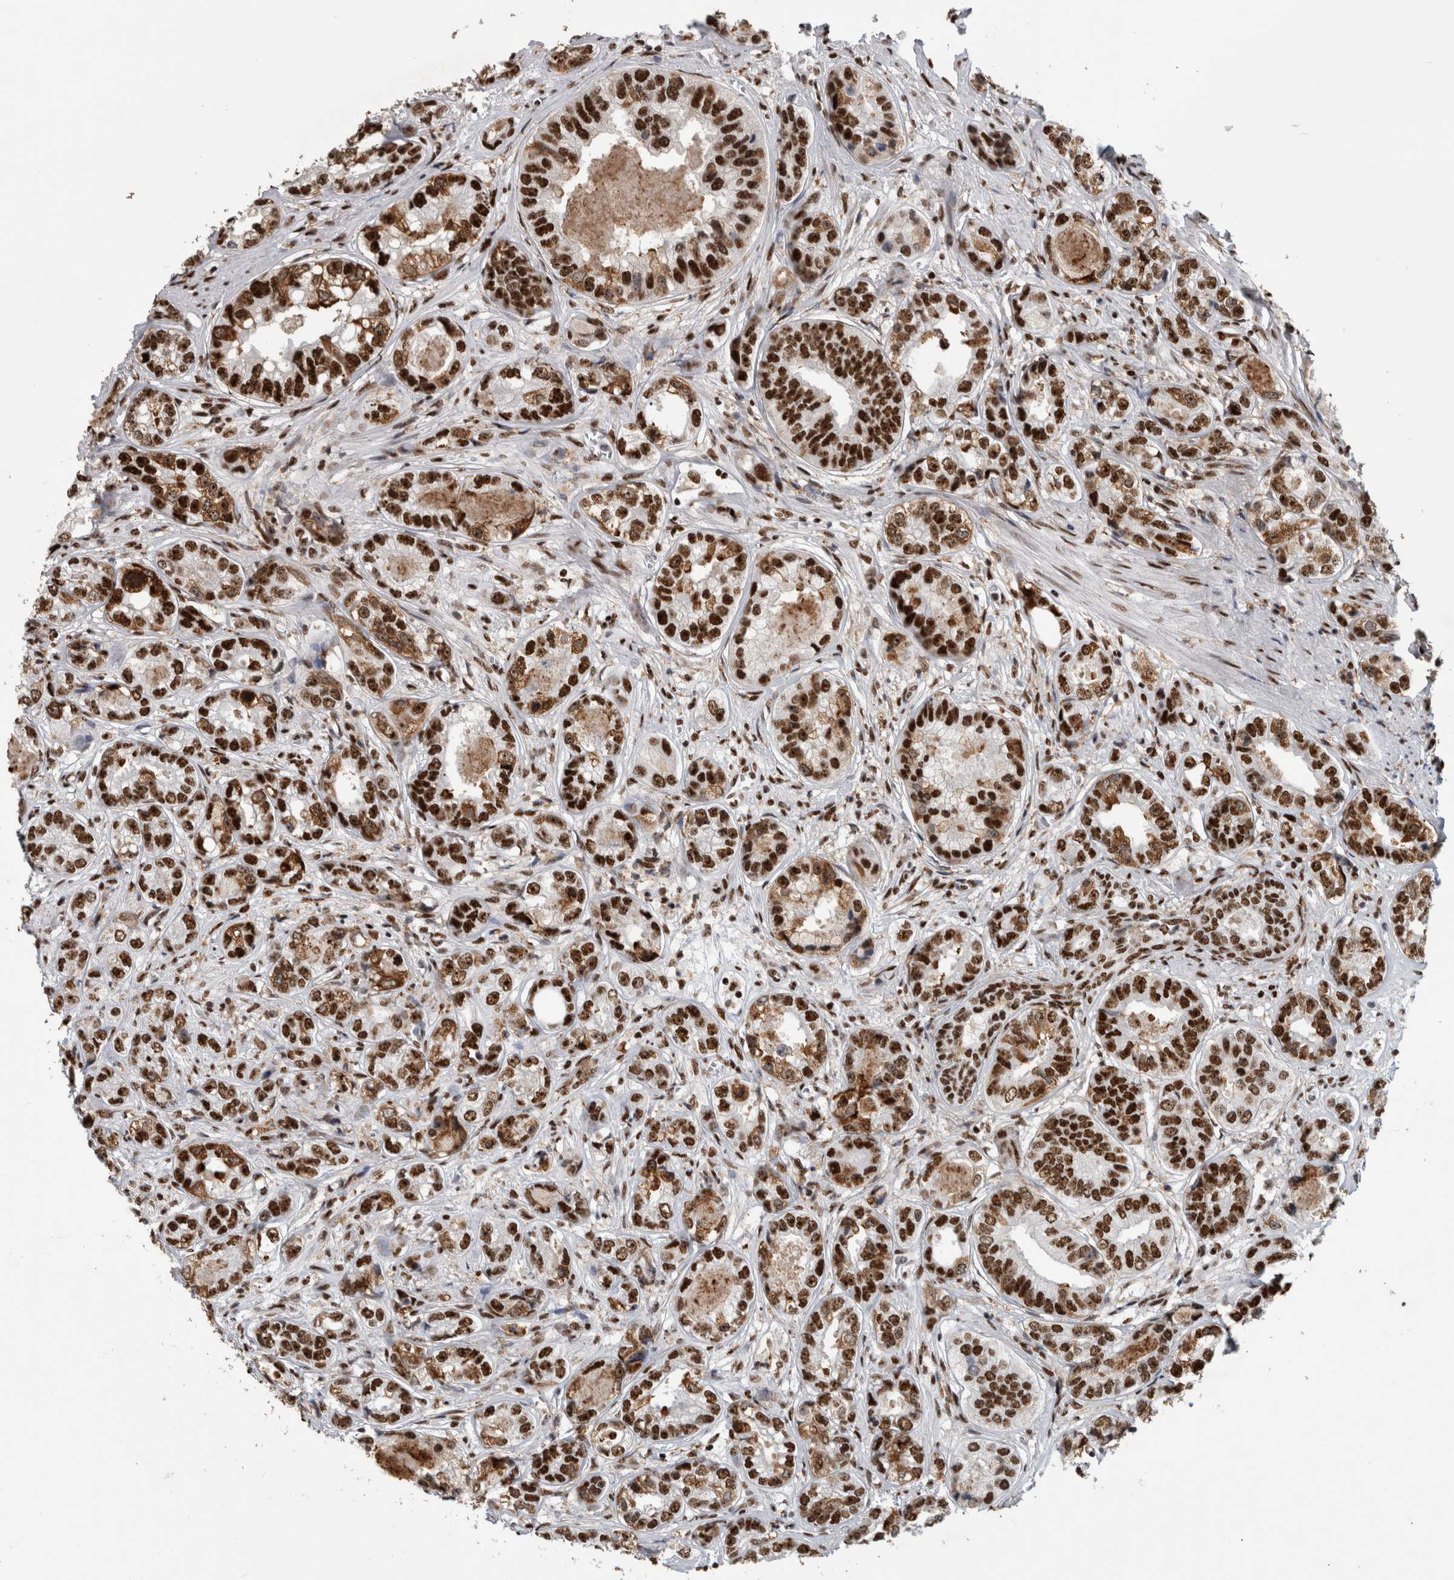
{"staining": {"intensity": "strong", "quantity": ">75%", "location": "nuclear"}, "tissue": "prostate cancer", "cell_type": "Tumor cells", "image_type": "cancer", "snomed": [{"axis": "morphology", "description": "Adenocarcinoma, High grade"}, {"axis": "topography", "description": "Prostate"}], "caption": "An immunohistochemistry (IHC) photomicrograph of tumor tissue is shown. Protein staining in brown highlights strong nuclear positivity in prostate adenocarcinoma (high-grade) within tumor cells.", "gene": "NCL", "patient": {"sex": "male", "age": 61}}